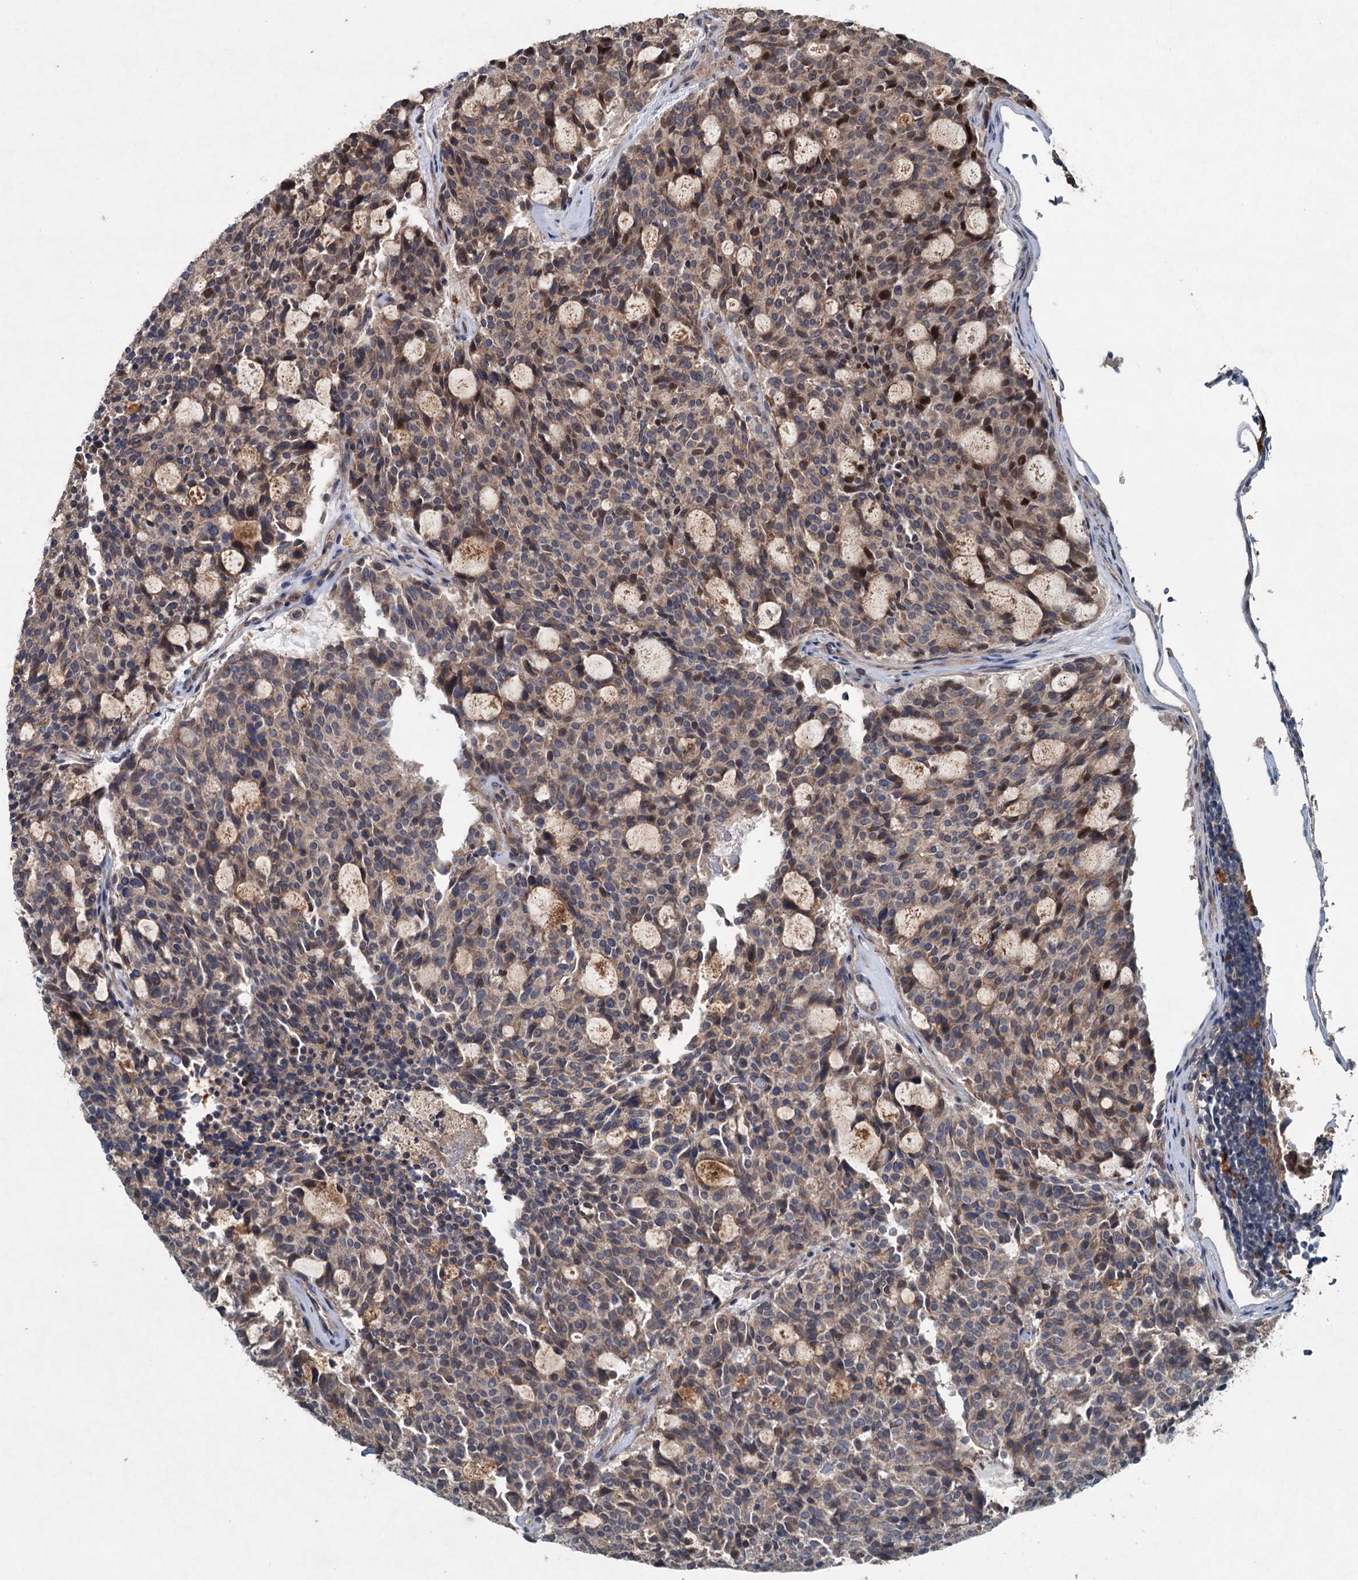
{"staining": {"intensity": "moderate", "quantity": "25%-75%", "location": "cytoplasmic/membranous,nuclear"}, "tissue": "carcinoid", "cell_type": "Tumor cells", "image_type": "cancer", "snomed": [{"axis": "morphology", "description": "Carcinoid, malignant, NOS"}, {"axis": "topography", "description": "Pancreas"}], "caption": "Immunohistochemical staining of carcinoid displays medium levels of moderate cytoplasmic/membranous and nuclear staining in approximately 25%-75% of tumor cells.", "gene": "TAPBPL", "patient": {"sex": "female", "age": 54}}